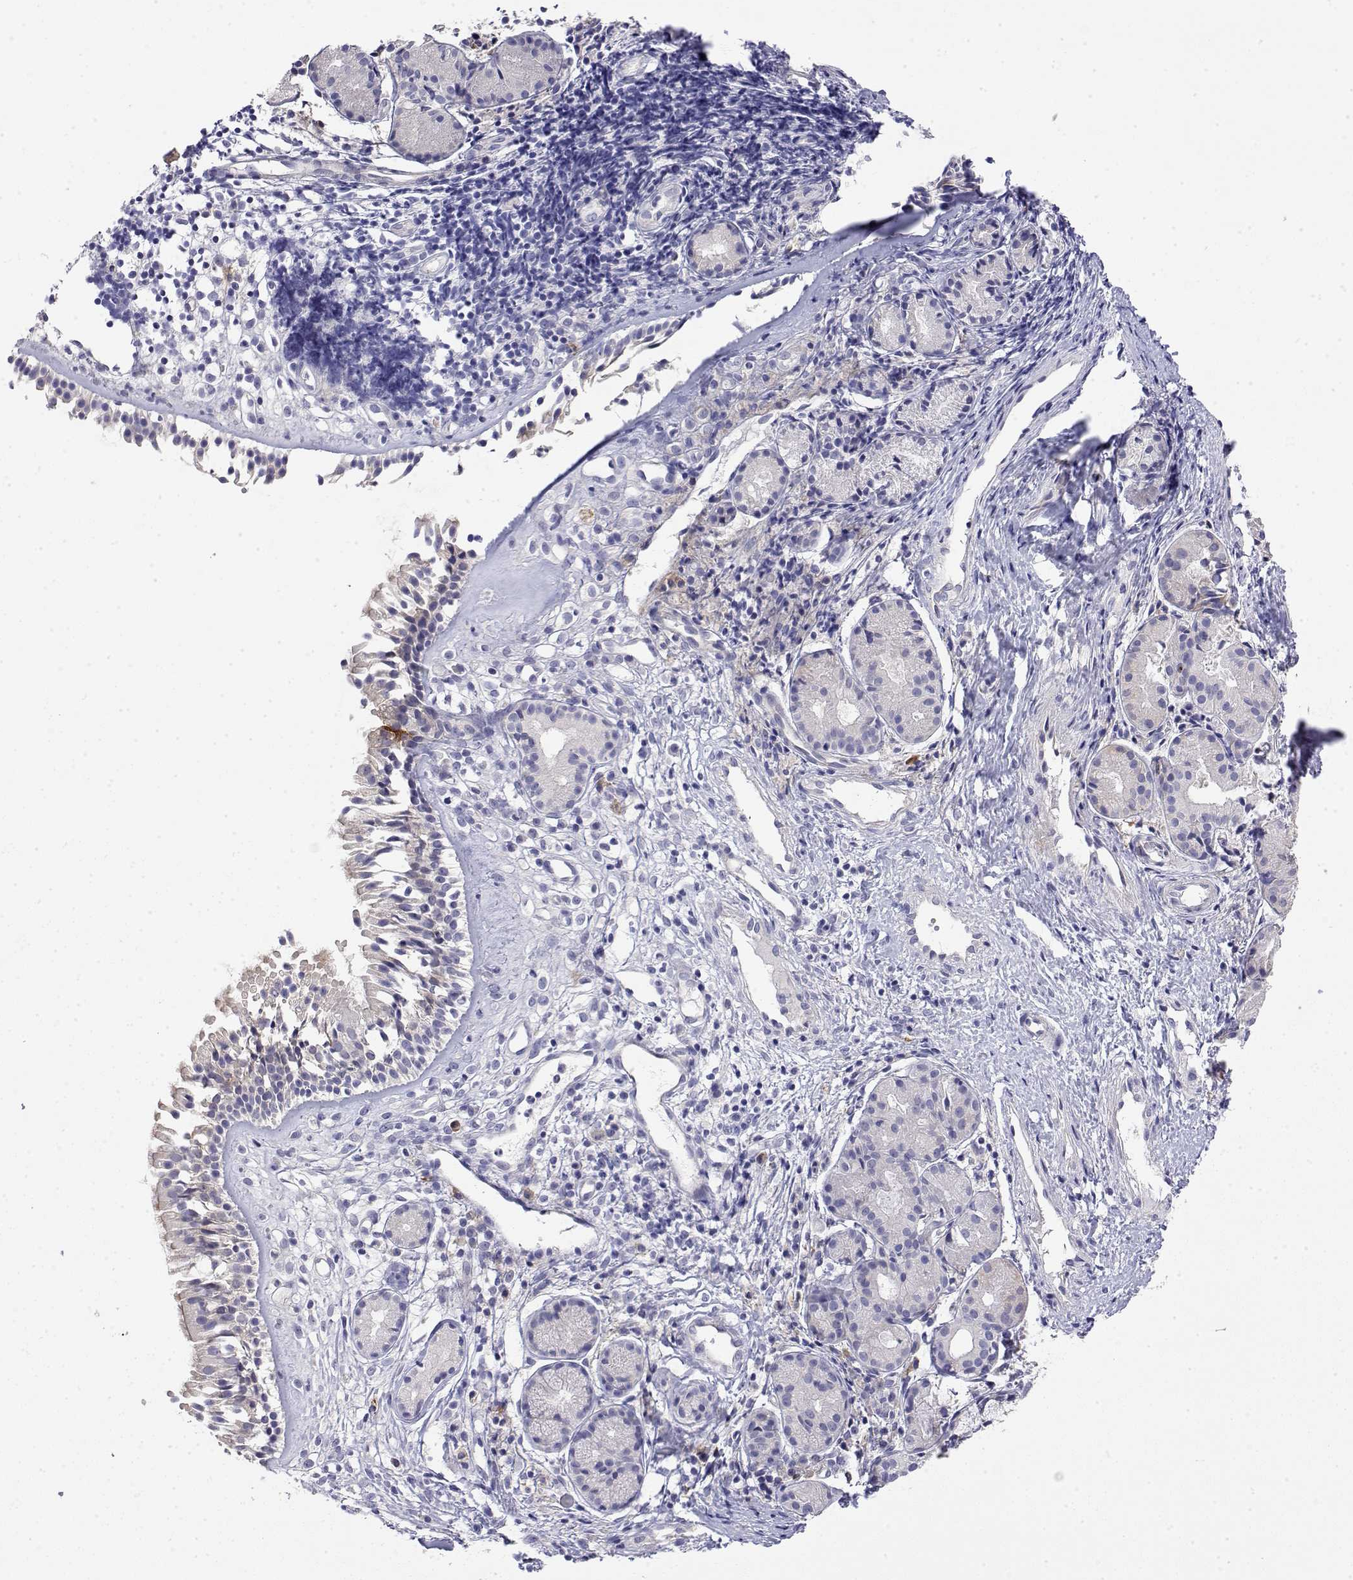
{"staining": {"intensity": "moderate", "quantity": "<25%", "location": "cytoplasmic/membranous"}, "tissue": "nasopharynx", "cell_type": "Respiratory epithelial cells", "image_type": "normal", "snomed": [{"axis": "morphology", "description": "Normal tissue, NOS"}, {"axis": "topography", "description": "Nasopharynx"}], "caption": "IHC histopathology image of normal nasopharynx: nasopharynx stained using immunohistochemistry (IHC) exhibits low levels of moderate protein expression localized specifically in the cytoplasmic/membranous of respiratory epithelial cells, appearing as a cytoplasmic/membranous brown color.", "gene": "LY6D", "patient": {"sex": "male", "age": 58}}